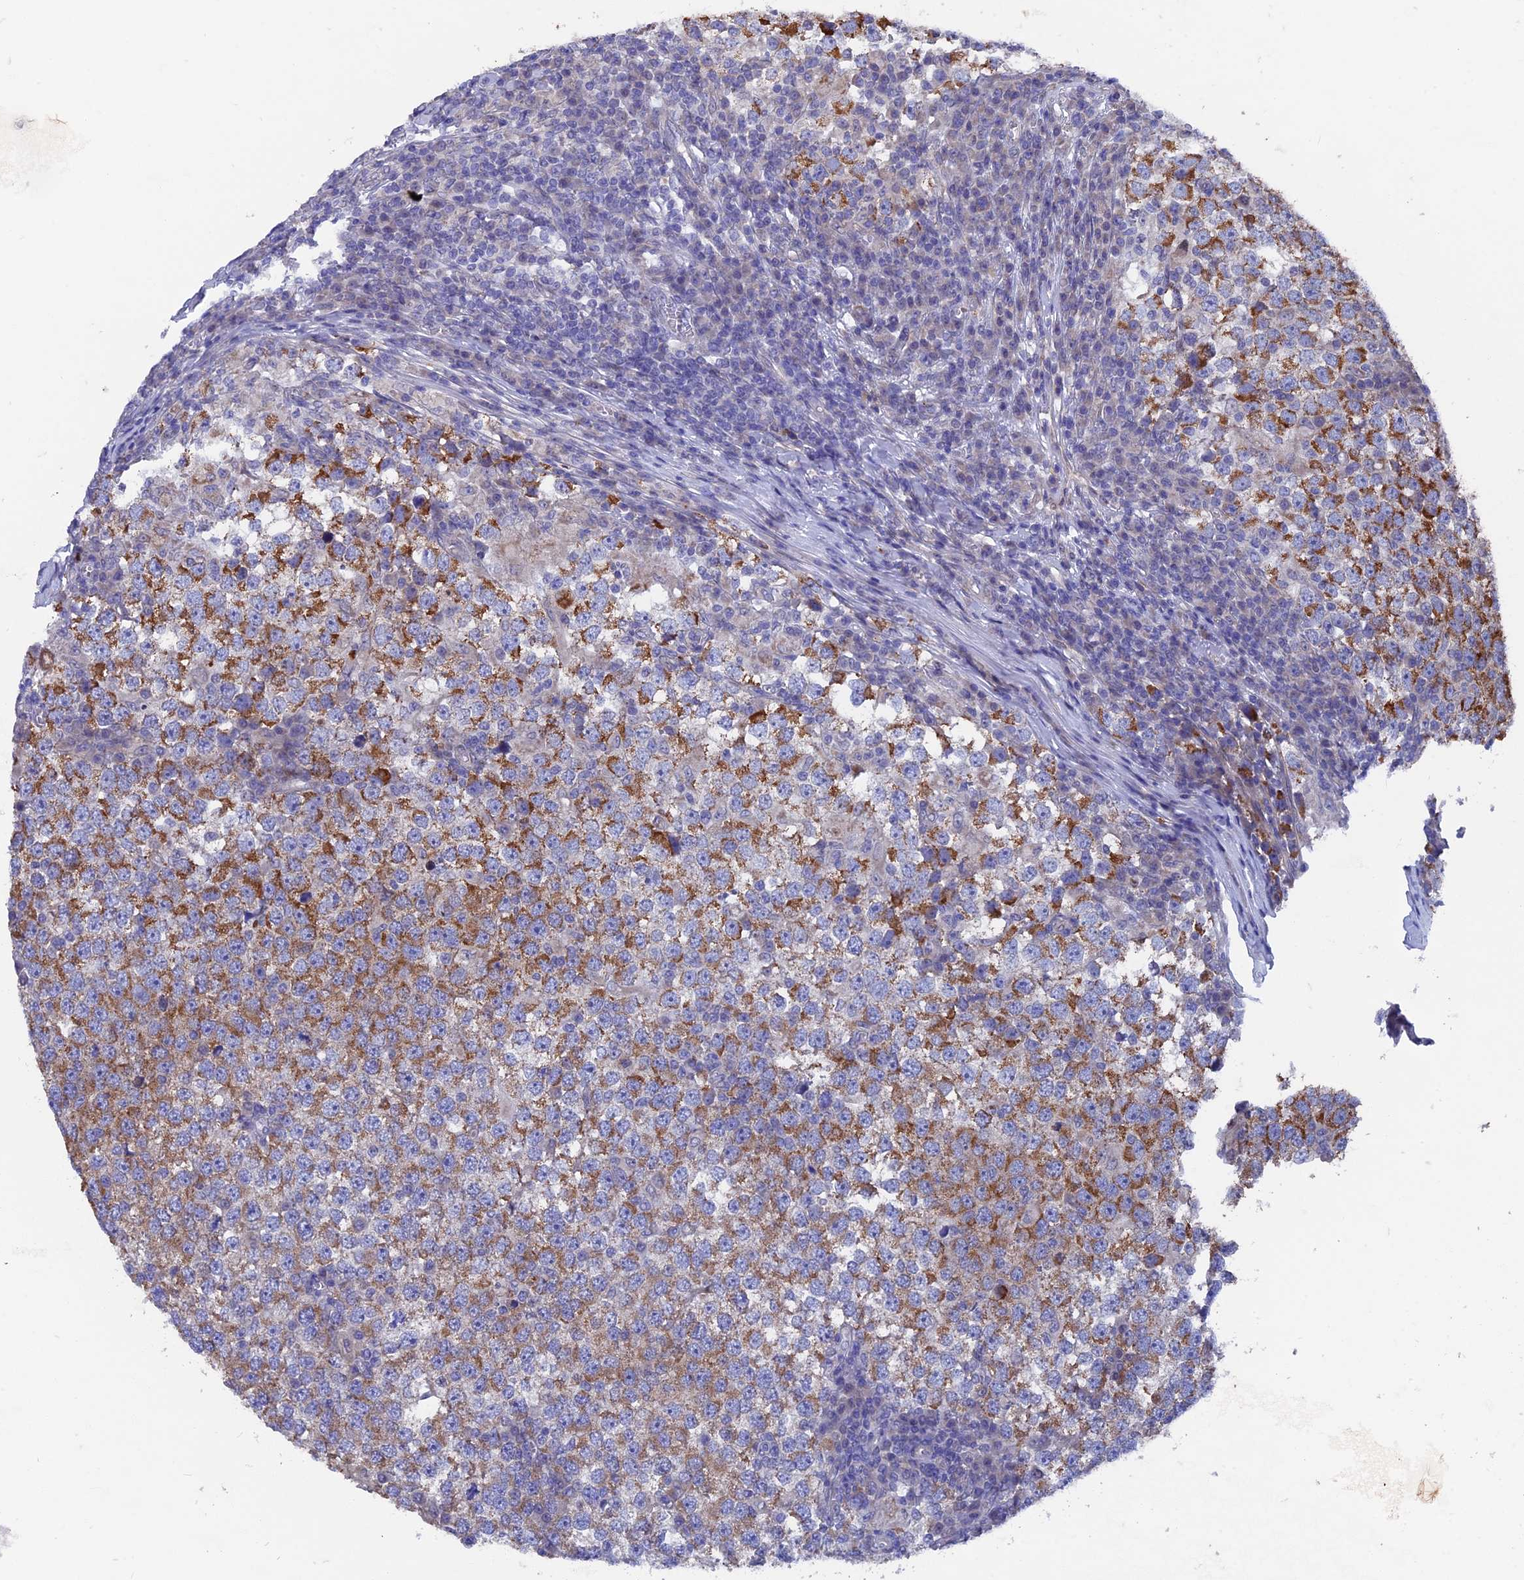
{"staining": {"intensity": "strong", "quantity": "25%-75%", "location": "cytoplasmic/membranous"}, "tissue": "testis cancer", "cell_type": "Tumor cells", "image_type": "cancer", "snomed": [{"axis": "morphology", "description": "Seminoma, NOS"}, {"axis": "topography", "description": "Testis"}], "caption": "IHC image of neoplastic tissue: human testis cancer stained using immunohistochemistry (IHC) displays high levels of strong protein expression localized specifically in the cytoplasmic/membranous of tumor cells, appearing as a cytoplasmic/membranous brown color.", "gene": "AK4", "patient": {"sex": "male", "age": 65}}